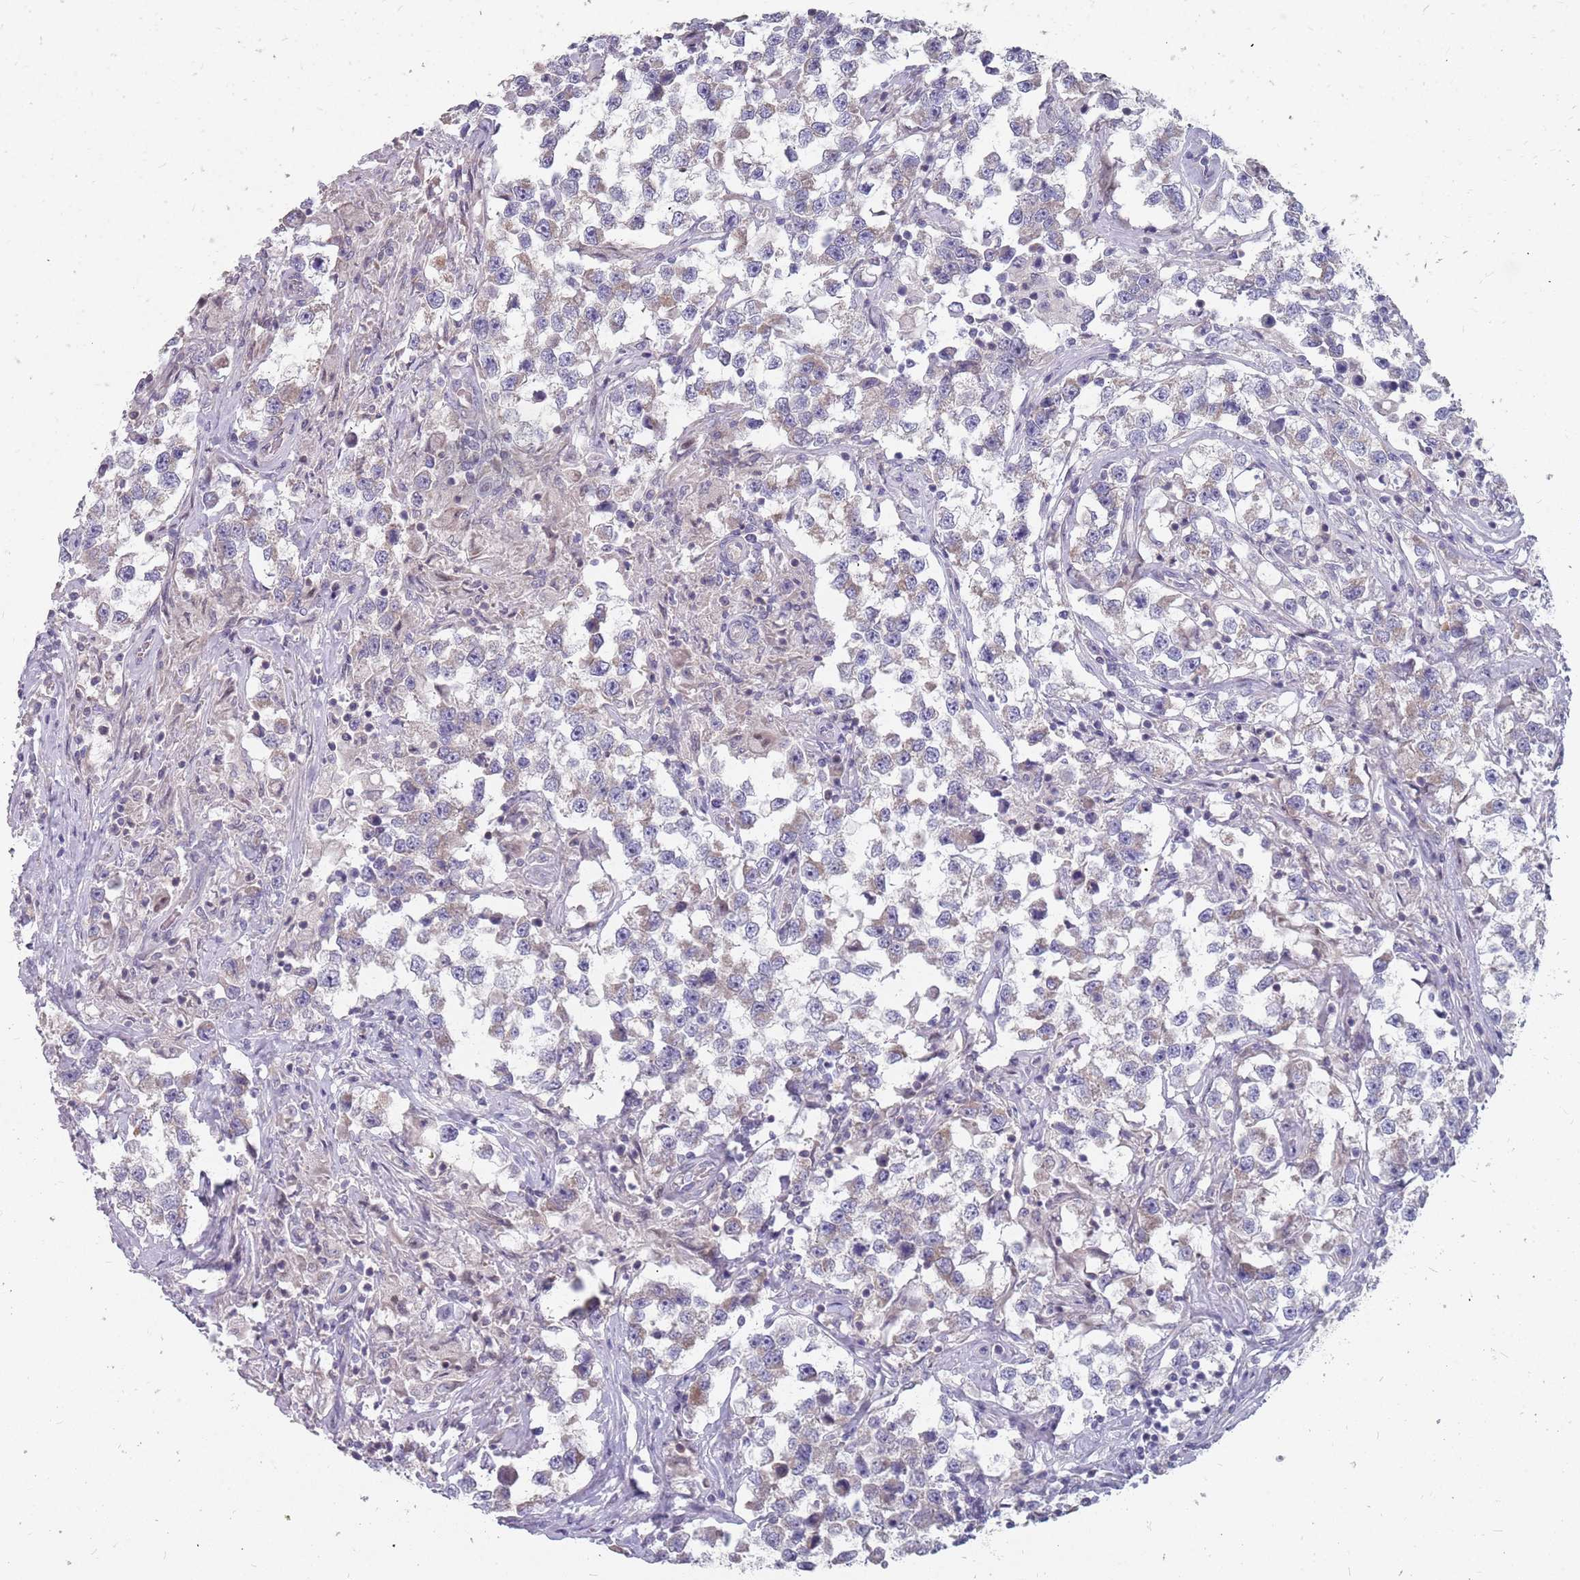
{"staining": {"intensity": "moderate", "quantity": "<25%", "location": "cytoplasmic/membranous"}, "tissue": "testis cancer", "cell_type": "Tumor cells", "image_type": "cancer", "snomed": [{"axis": "morphology", "description": "Seminoma, NOS"}, {"axis": "topography", "description": "Testis"}], "caption": "Testis seminoma stained with a protein marker demonstrates moderate staining in tumor cells.", "gene": "CMTR2", "patient": {"sex": "male", "age": 46}}